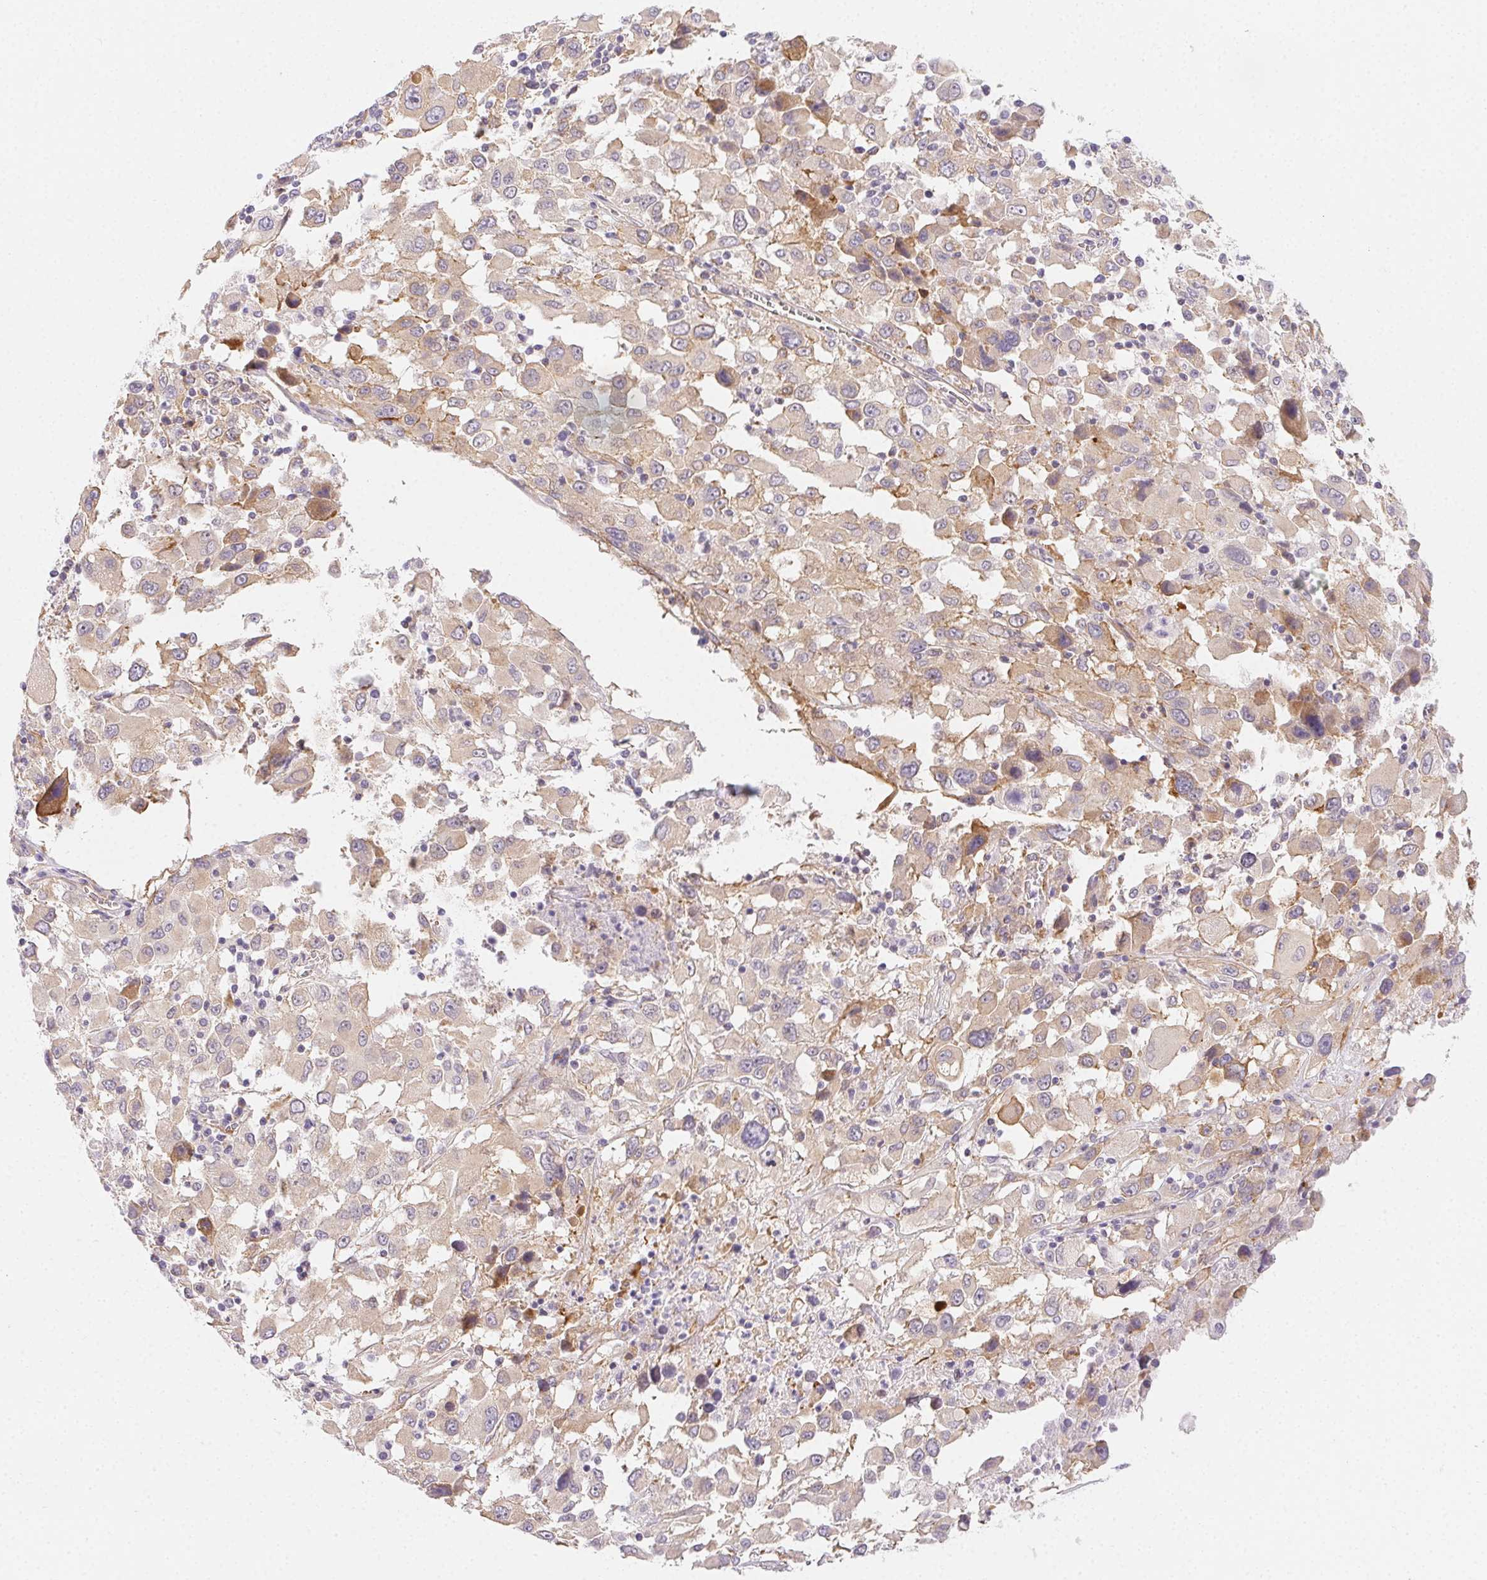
{"staining": {"intensity": "weak", "quantity": "25%-75%", "location": "cytoplasmic/membranous"}, "tissue": "melanoma", "cell_type": "Tumor cells", "image_type": "cancer", "snomed": [{"axis": "morphology", "description": "Malignant melanoma, Metastatic site"}, {"axis": "topography", "description": "Soft tissue"}], "caption": "Immunohistochemistry photomicrograph of human malignant melanoma (metastatic site) stained for a protein (brown), which exhibits low levels of weak cytoplasmic/membranous positivity in about 25%-75% of tumor cells.", "gene": "CSN1S1", "patient": {"sex": "male", "age": 50}}